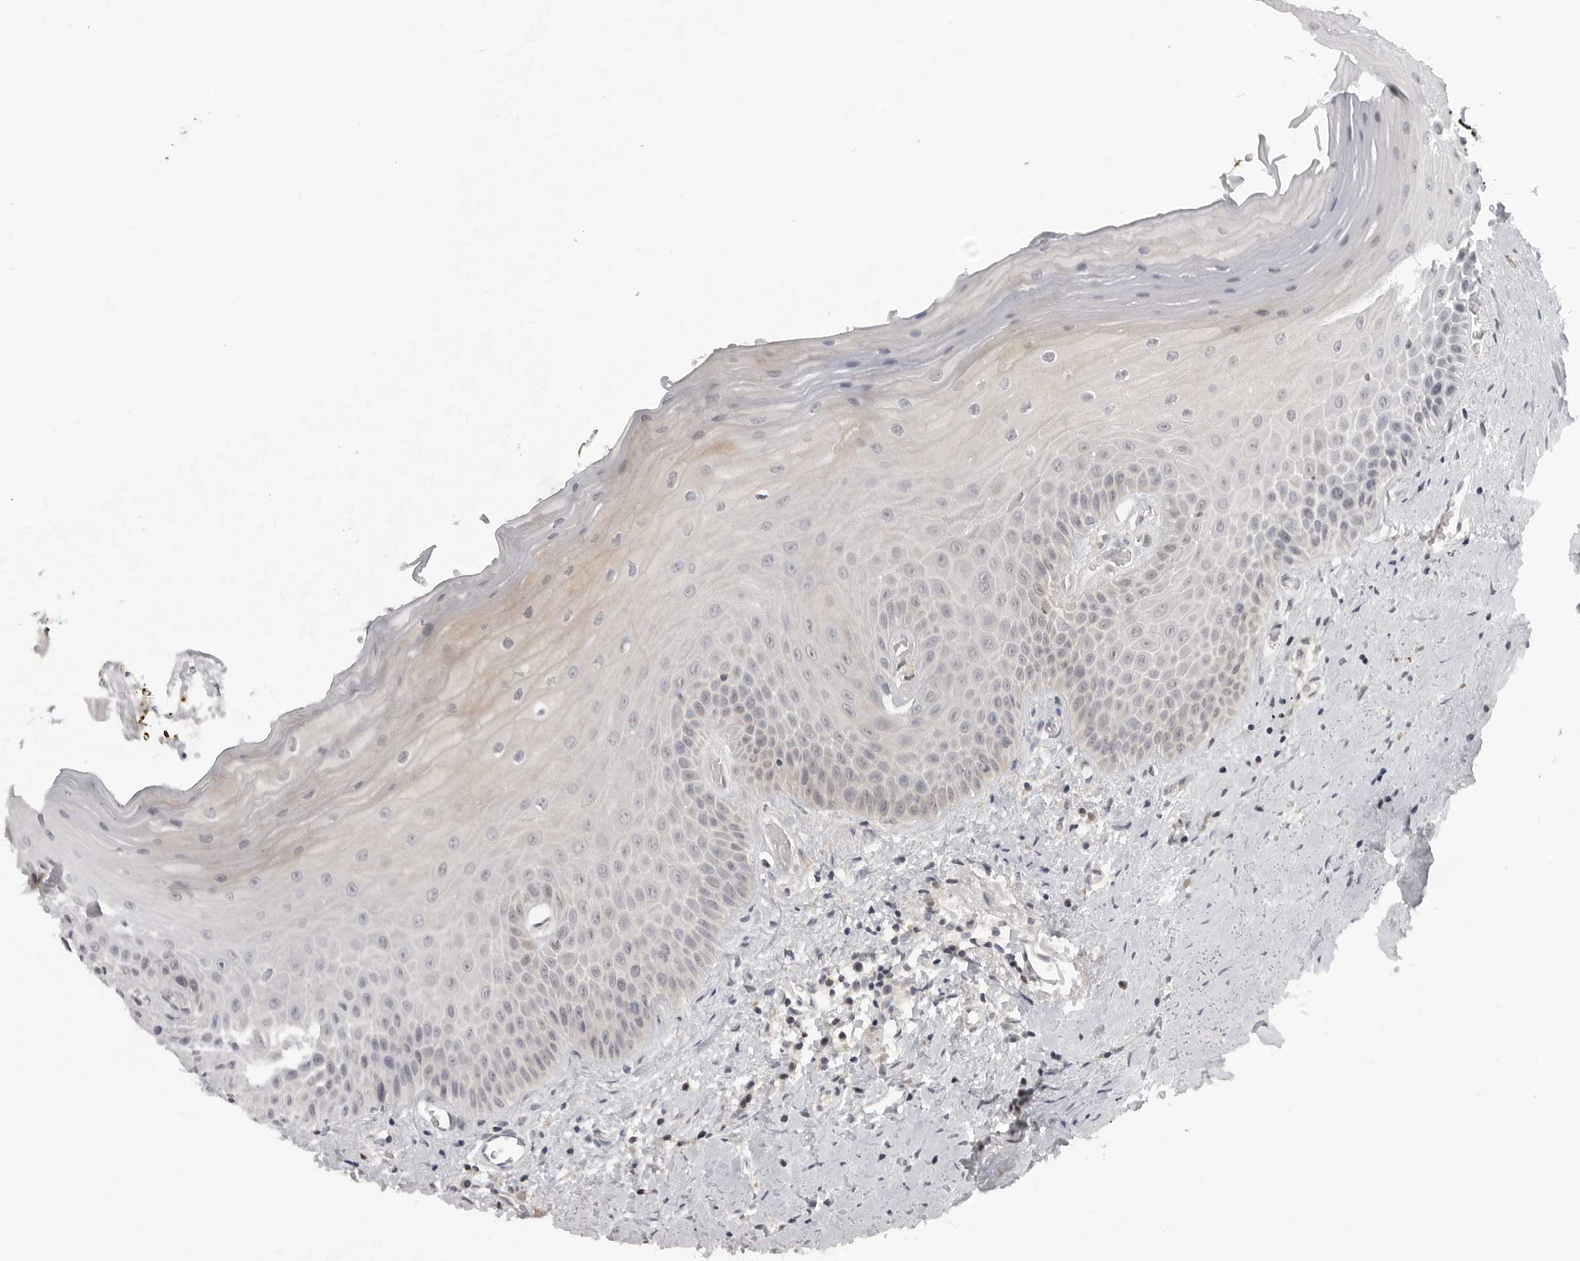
{"staining": {"intensity": "negative", "quantity": "none", "location": "none"}, "tissue": "oral mucosa", "cell_type": "Squamous epithelial cells", "image_type": "normal", "snomed": [{"axis": "morphology", "description": "Normal tissue, NOS"}, {"axis": "topography", "description": "Oral tissue"}], "caption": "A high-resolution photomicrograph shows IHC staining of unremarkable oral mucosa, which demonstrates no significant staining in squamous epithelial cells. Nuclei are stained in blue.", "gene": "CTIF", "patient": {"sex": "male", "age": 66}}